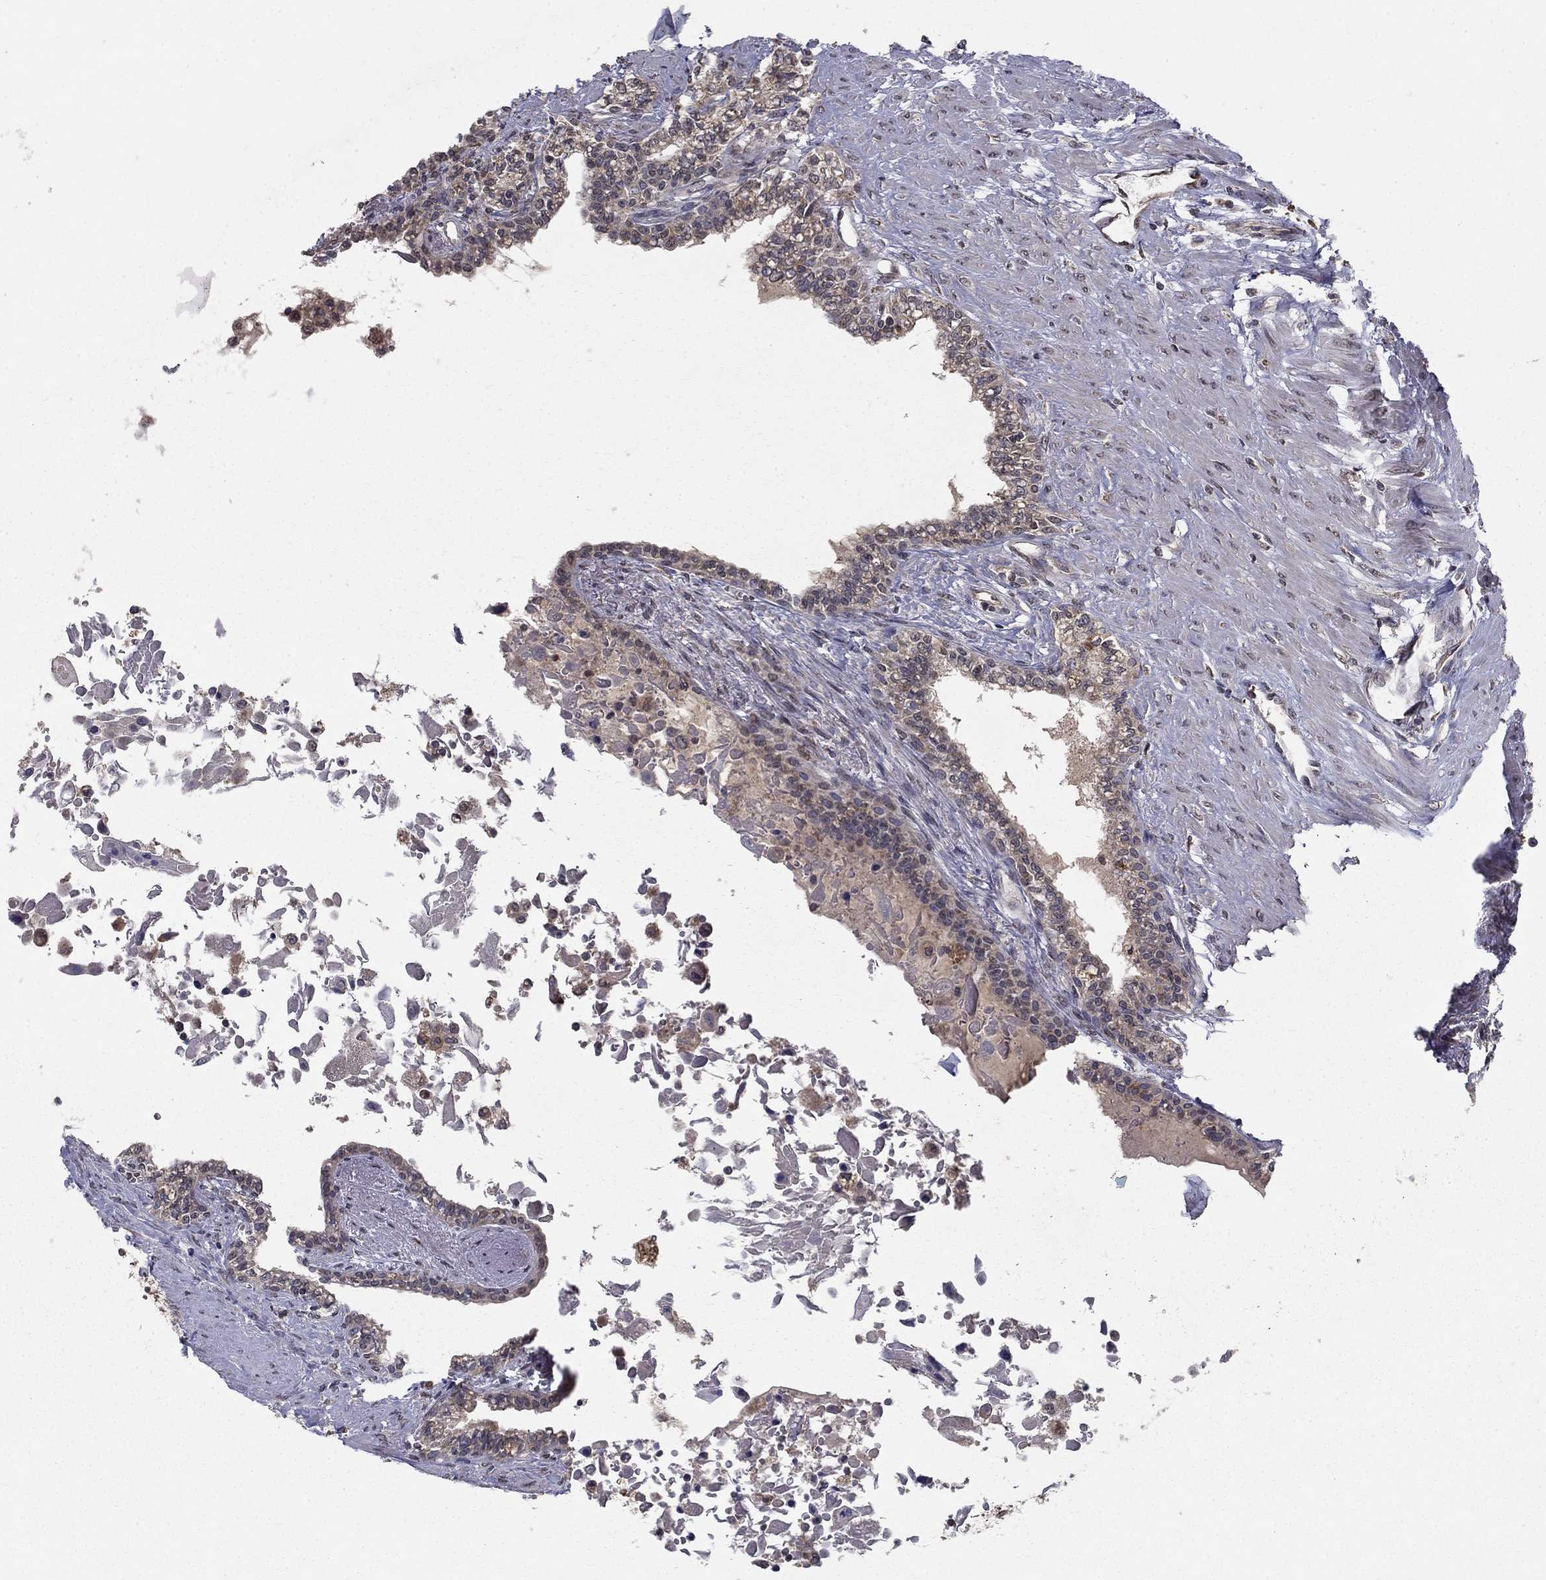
{"staining": {"intensity": "moderate", "quantity": "25%-75%", "location": "cytoplasmic/membranous"}, "tissue": "seminal vesicle", "cell_type": "Glandular cells", "image_type": "normal", "snomed": [{"axis": "morphology", "description": "Normal tissue, NOS"}, {"axis": "morphology", "description": "Urothelial carcinoma, NOS"}, {"axis": "topography", "description": "Urinary bladder"}, {"axis": "topography", "description": "Seminal veicle"}], "caption": "Protein analysis of benign seminal vesicle exhibits moderate cytoplasmic/membranous expression in approximately 25%-75% of glandular cells. (brown staining indicates protein expression, while blue staining denotes nuclei).", "gene": "SLC2A13", "patient": {"sex": "male", "age": 76}}